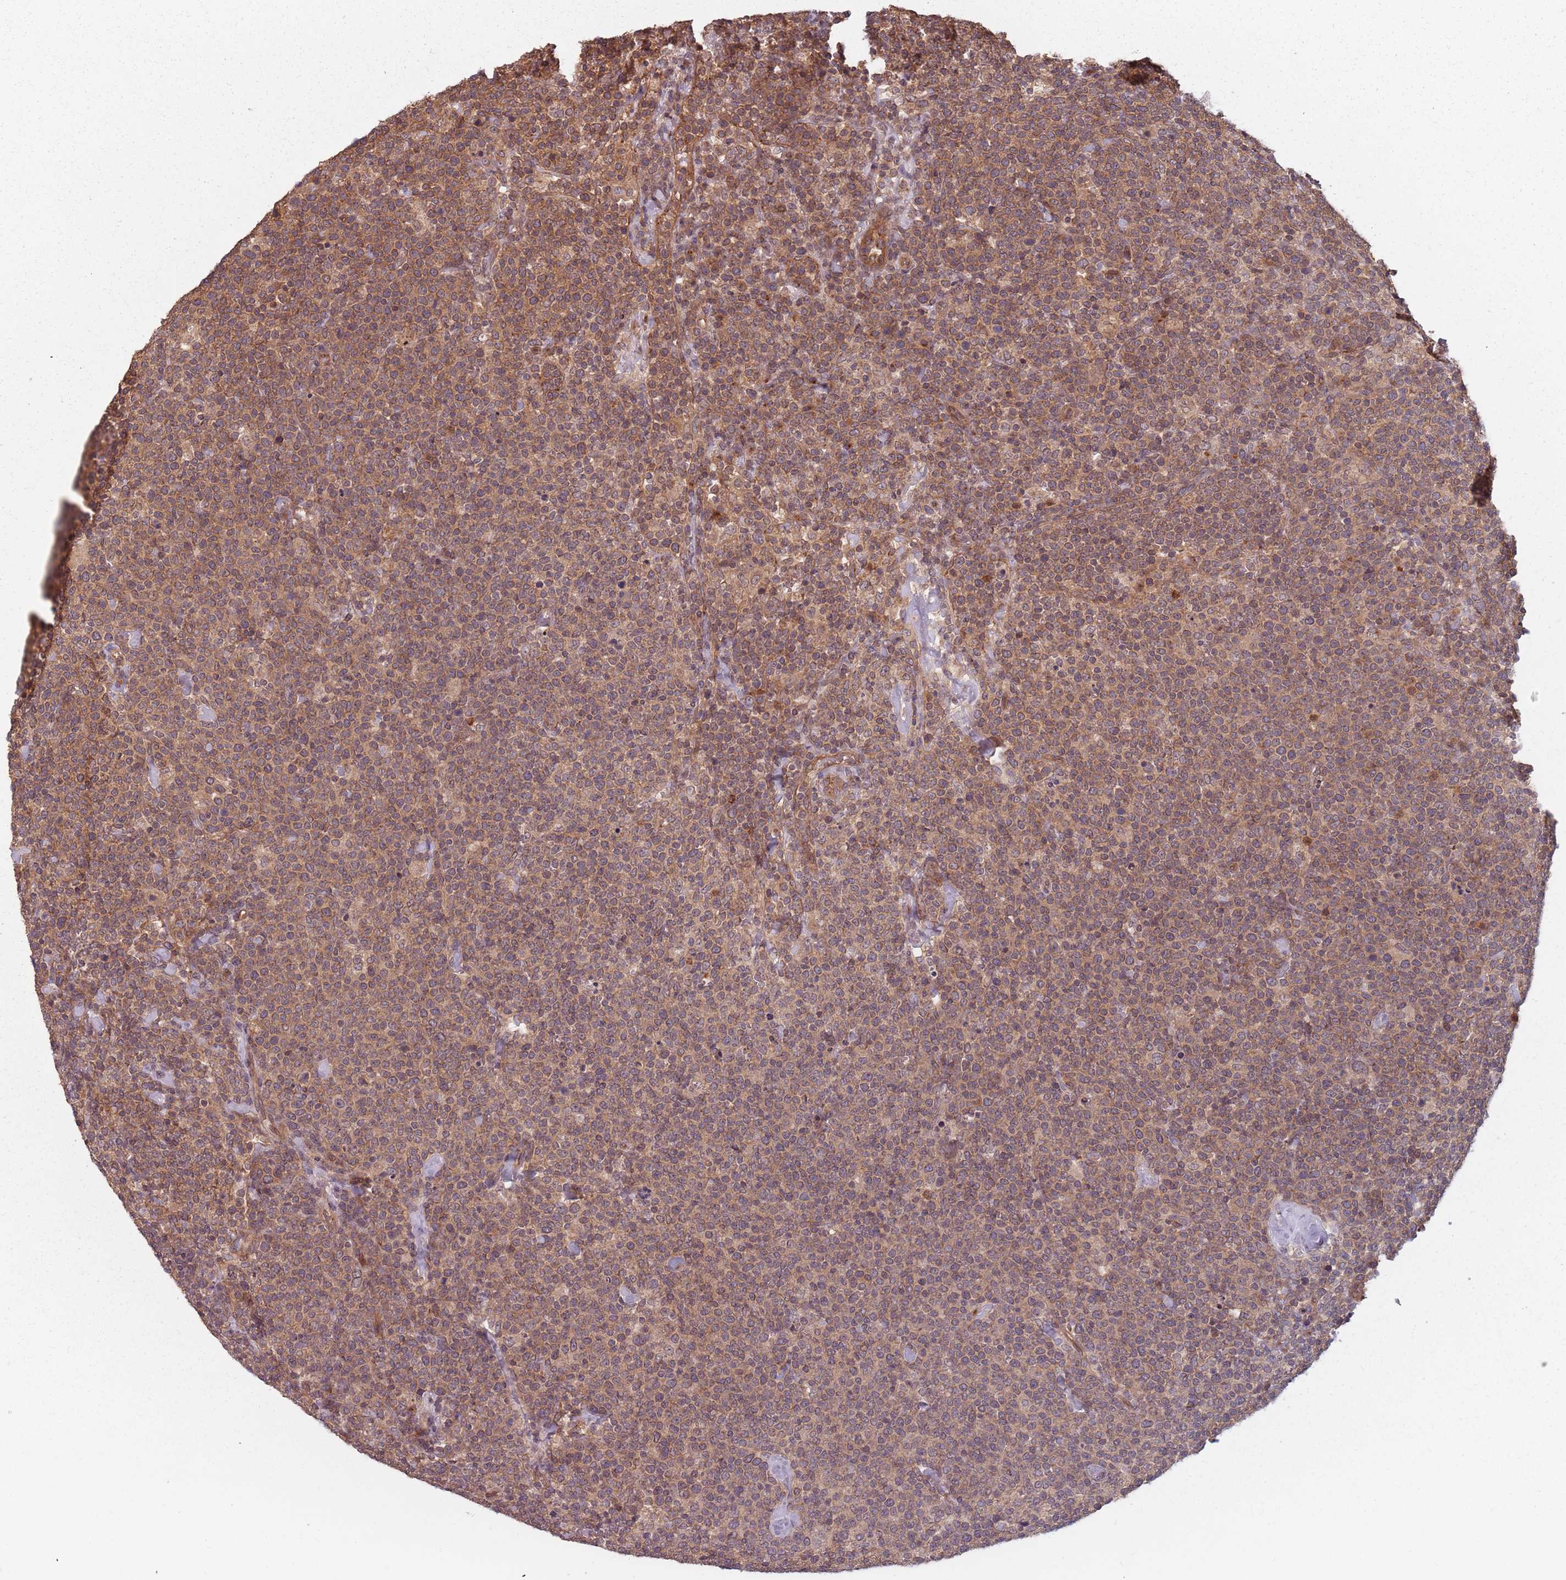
{"staining": {"intensity": "moderate", "quantity": ">75%", "location": "cytoplasmic/membranous"}, "tissue": "lymphoma", "cell_type": "Tumor cells", "image_type": "cancer", "snomed": [{"axis": "morphology", "description": "Malignant lymphoma, non-Hodgkin's type, High grade"}, {"axis": "topography", "description": "Lymph node"}], "caption": "Tumor cells exhibit moderate cytoplasmic/membranous positivity in about >75% of cells in lymphoma.", "gene": "C3orf14", "patient": {"sex": "male", "age": 61}}